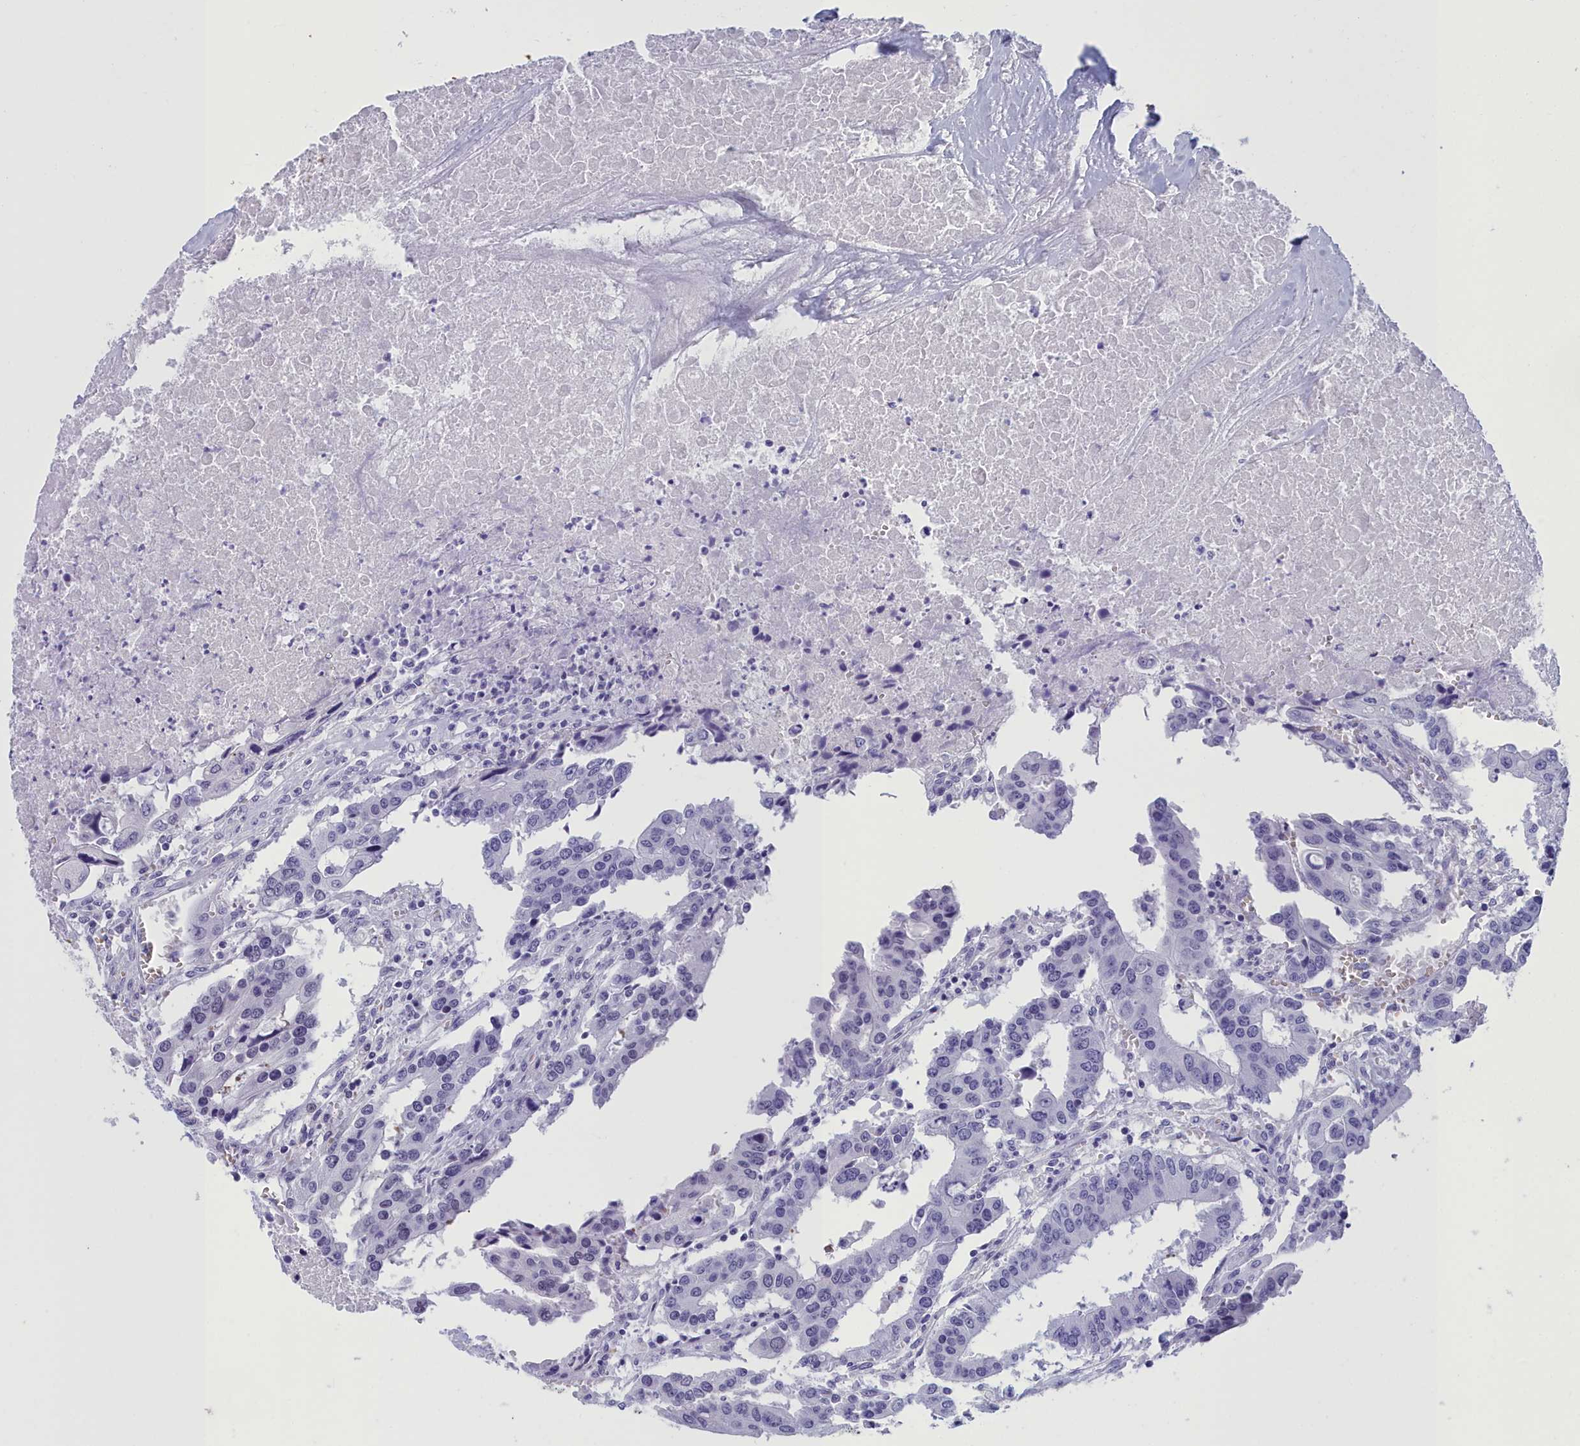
{"staining": {"intensity": "negative", "quantity": "none", "location": "none"}, "tissue": "colorectal cancer", "cell_type": "Tumor cells", "image_type": "cancer", "snomed": [{"axis": "morphology", "description": "Adenocarcinoma, NOS"}, {"axis": "topography", "description": "Colon"}], "caption": "Image shows no significant protein staining in tumor cells of colorectal cancer (adenocarcinoma).", "gene": "CCDC97", "patient": {"sex": "male", "age": 77}}